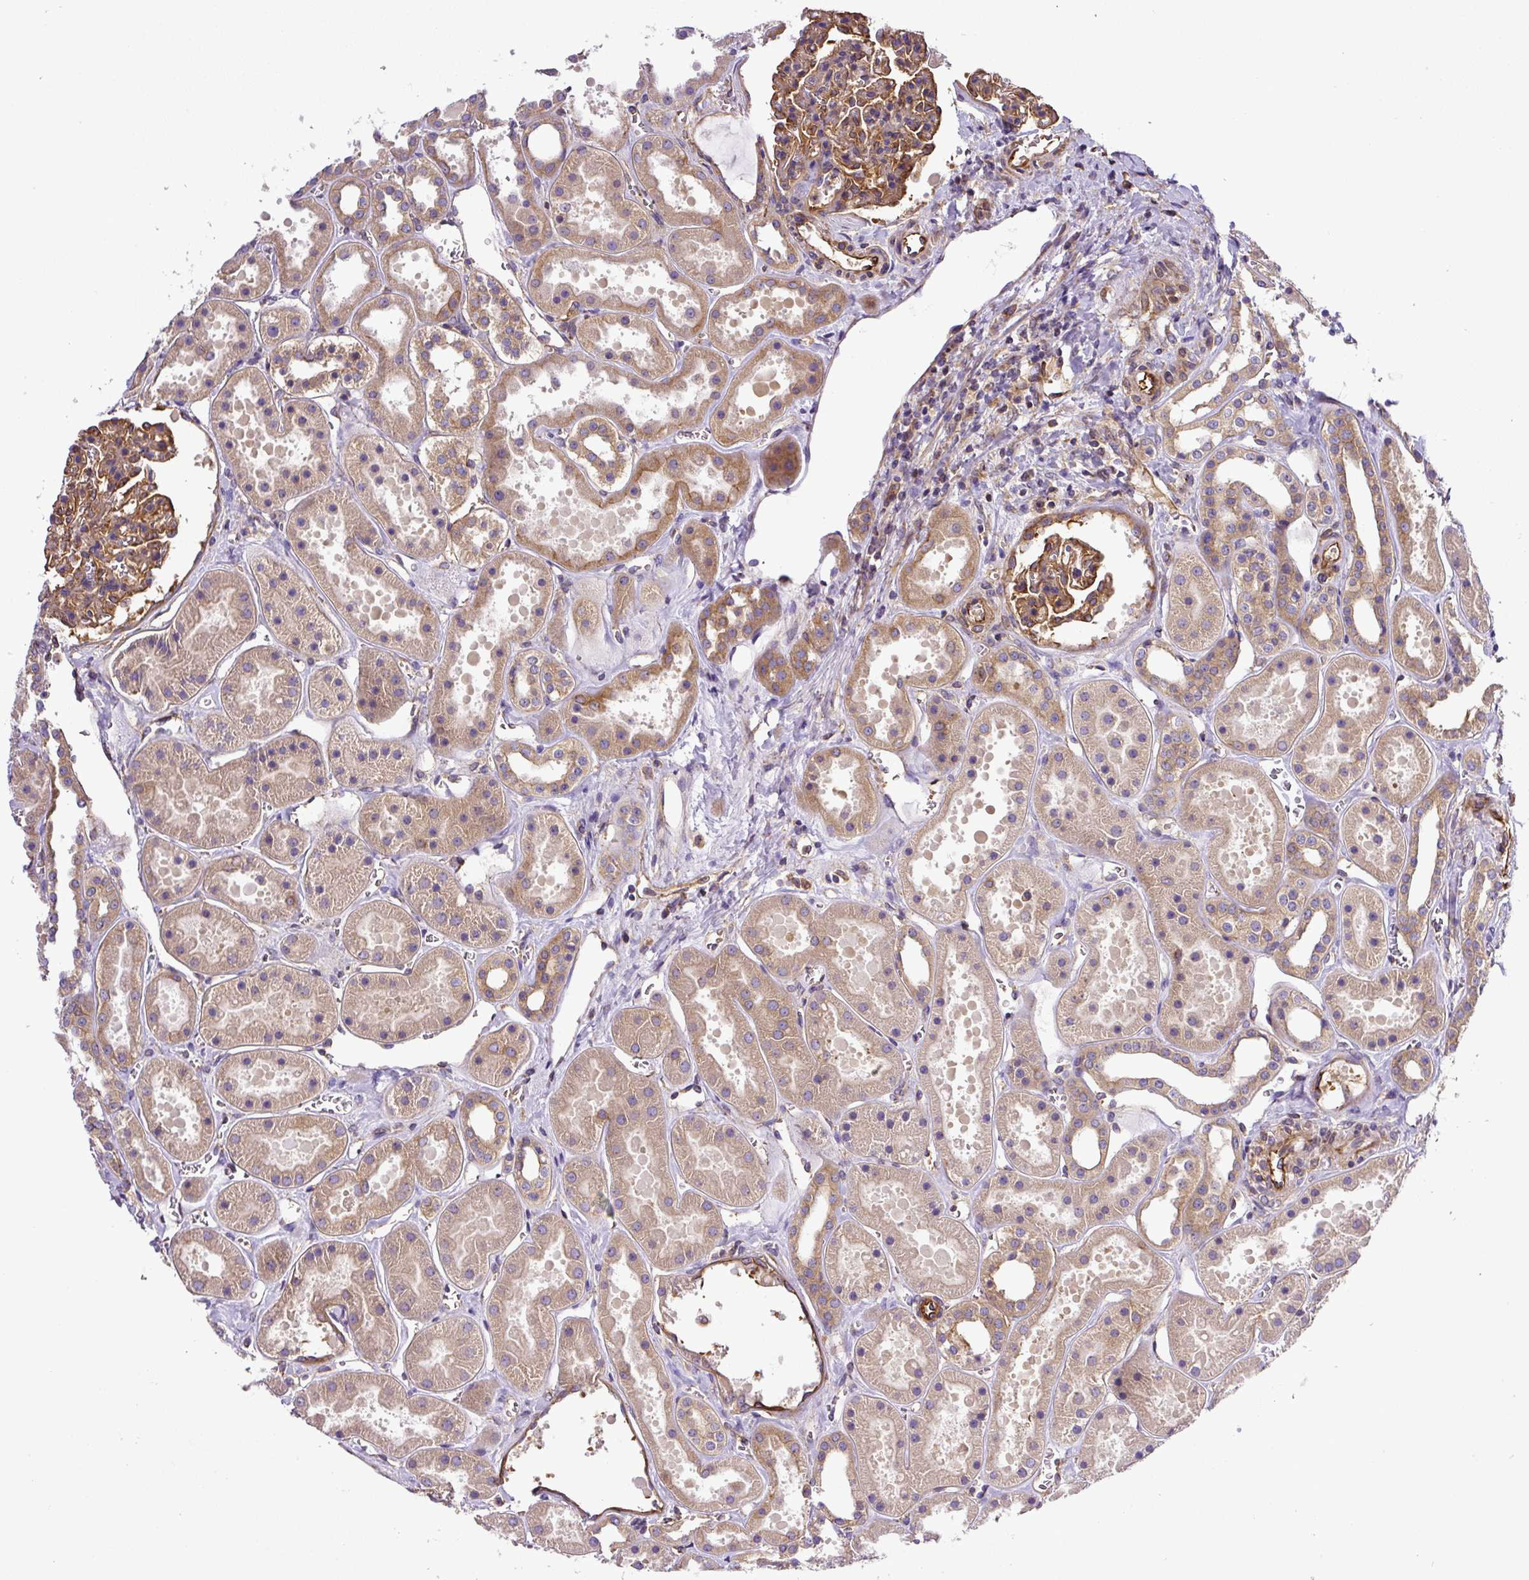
{"staining": {"intensity": "moderate", "quantity": ">75%", "location": "cytoplasmic/membranous"}, "tissue": "kidney", "cell_type": "Cells in glomeruli", "image_type": "normal", "snomed": [{"axis": "morphology", "description": "Normal tissue, NOS"}, {"axis": "topography", "description": "Kidney"}], "caption": "Human kidney stained with a brown dye shows moderate cytoplasmic/membranous positive positivity in about >75% of cells in glomeruli.", "gene": "DCTN1", "patient": {"sex": "female", "age": 41}}